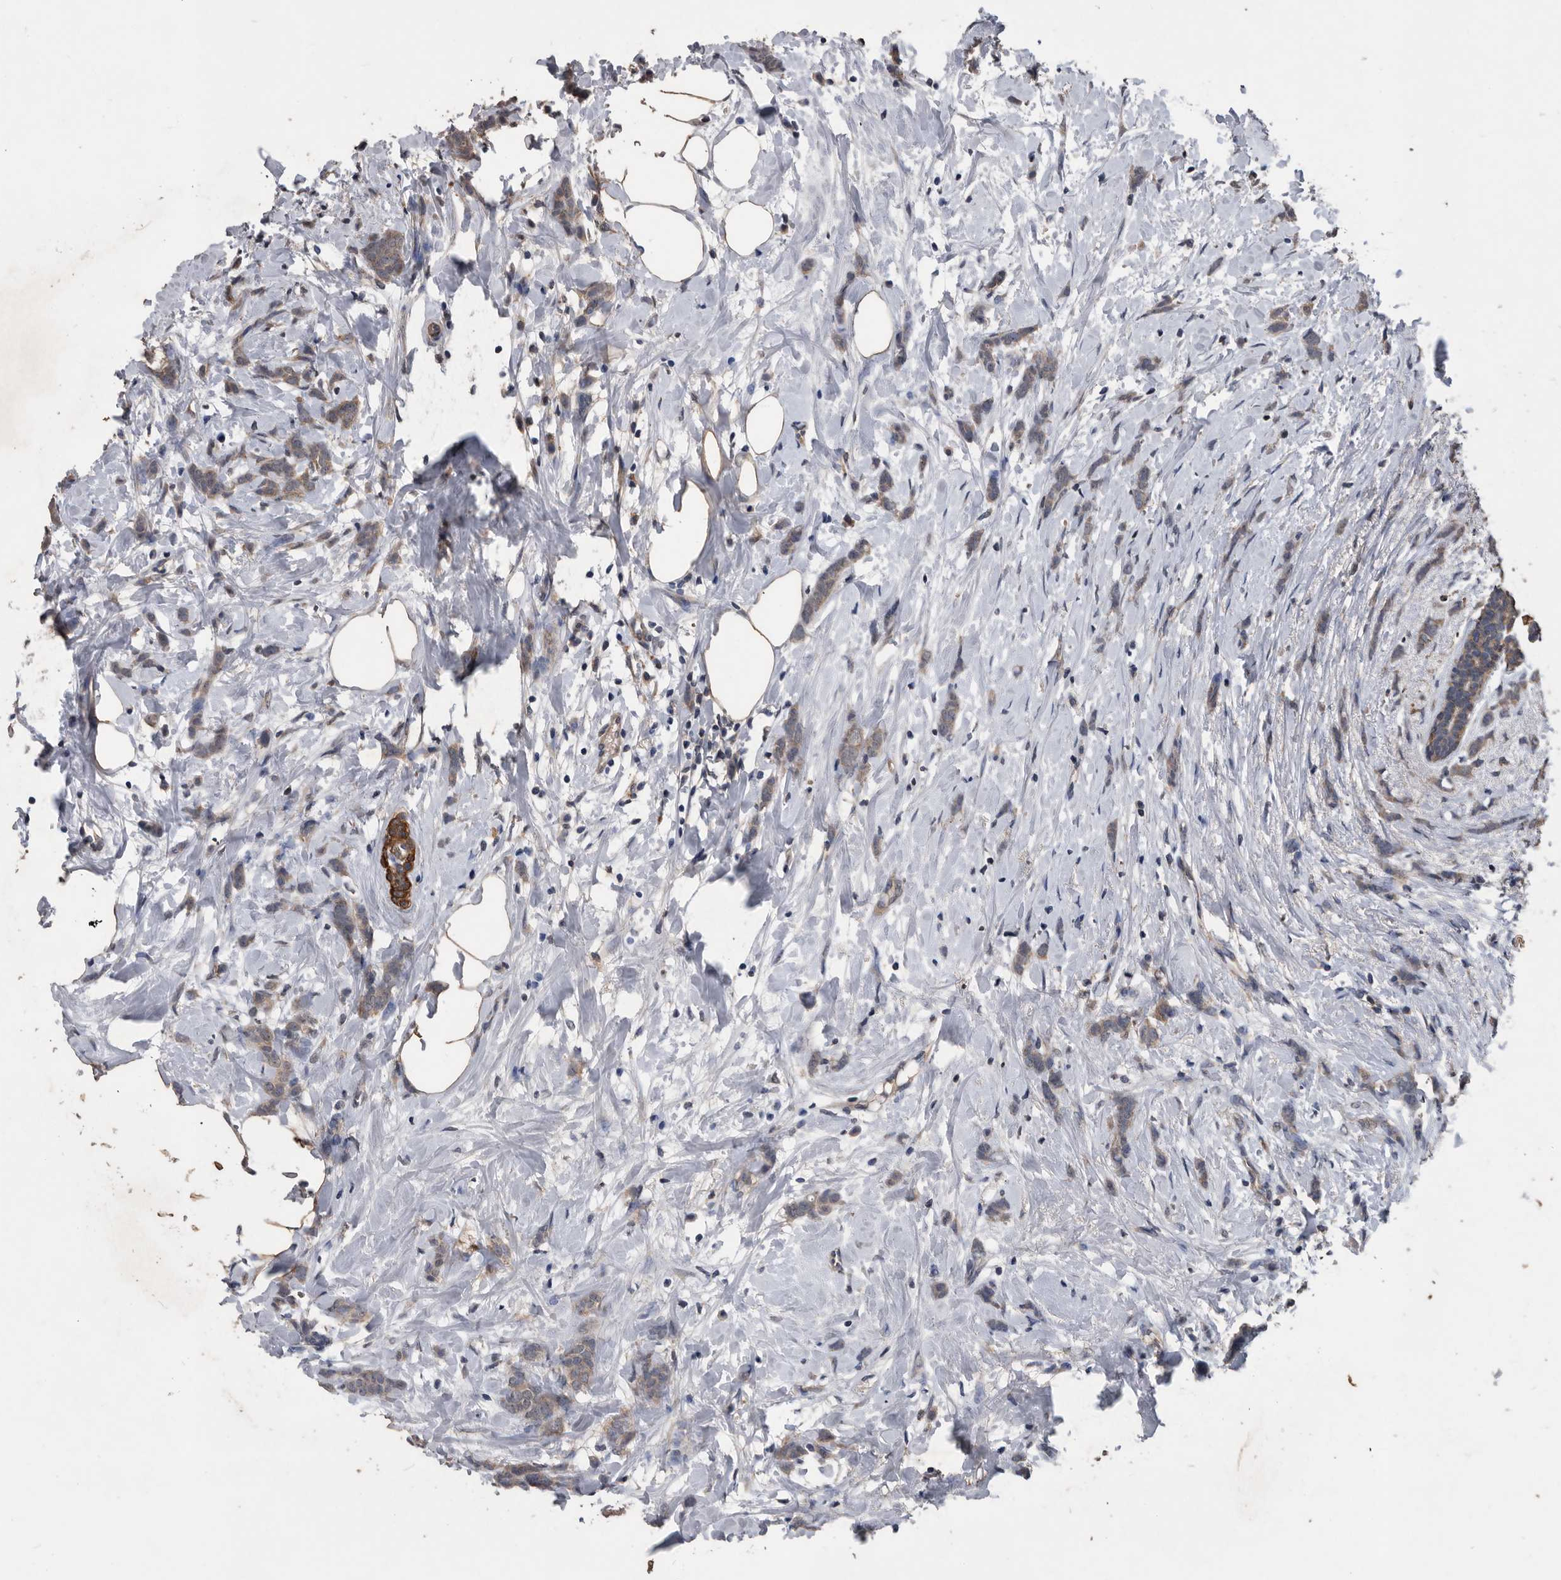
{"staining": {"intensity": "weak", "quantity": ">75%", "location": "cytoplasmic/membranous"}, "tissue": "breast cancer", "cell_type": "Tumor cells", "image_type": "cancer", "snomed": [{"axis": "morphology", "description": "Lobular carcinoma, in situ"}, {"axis": "morphology", "description": "Lobular carcinoma"}, {"axis": "topography", "description": "Breast"}], "caption": "Immunohistochemistry photomicrograph of neoplastic tissue: breast cancer (lobular carcinoma in situ) stained using immunohistochemistry (IHC) exhibits low levels of weak protein expression localized specifically in the cytoplasmic/membranous of tumor cells, appearing as a cytoplasmic/membranous brown color.", "gene": "NRBP1", "patient": {"sex": "female", "age": 41}}